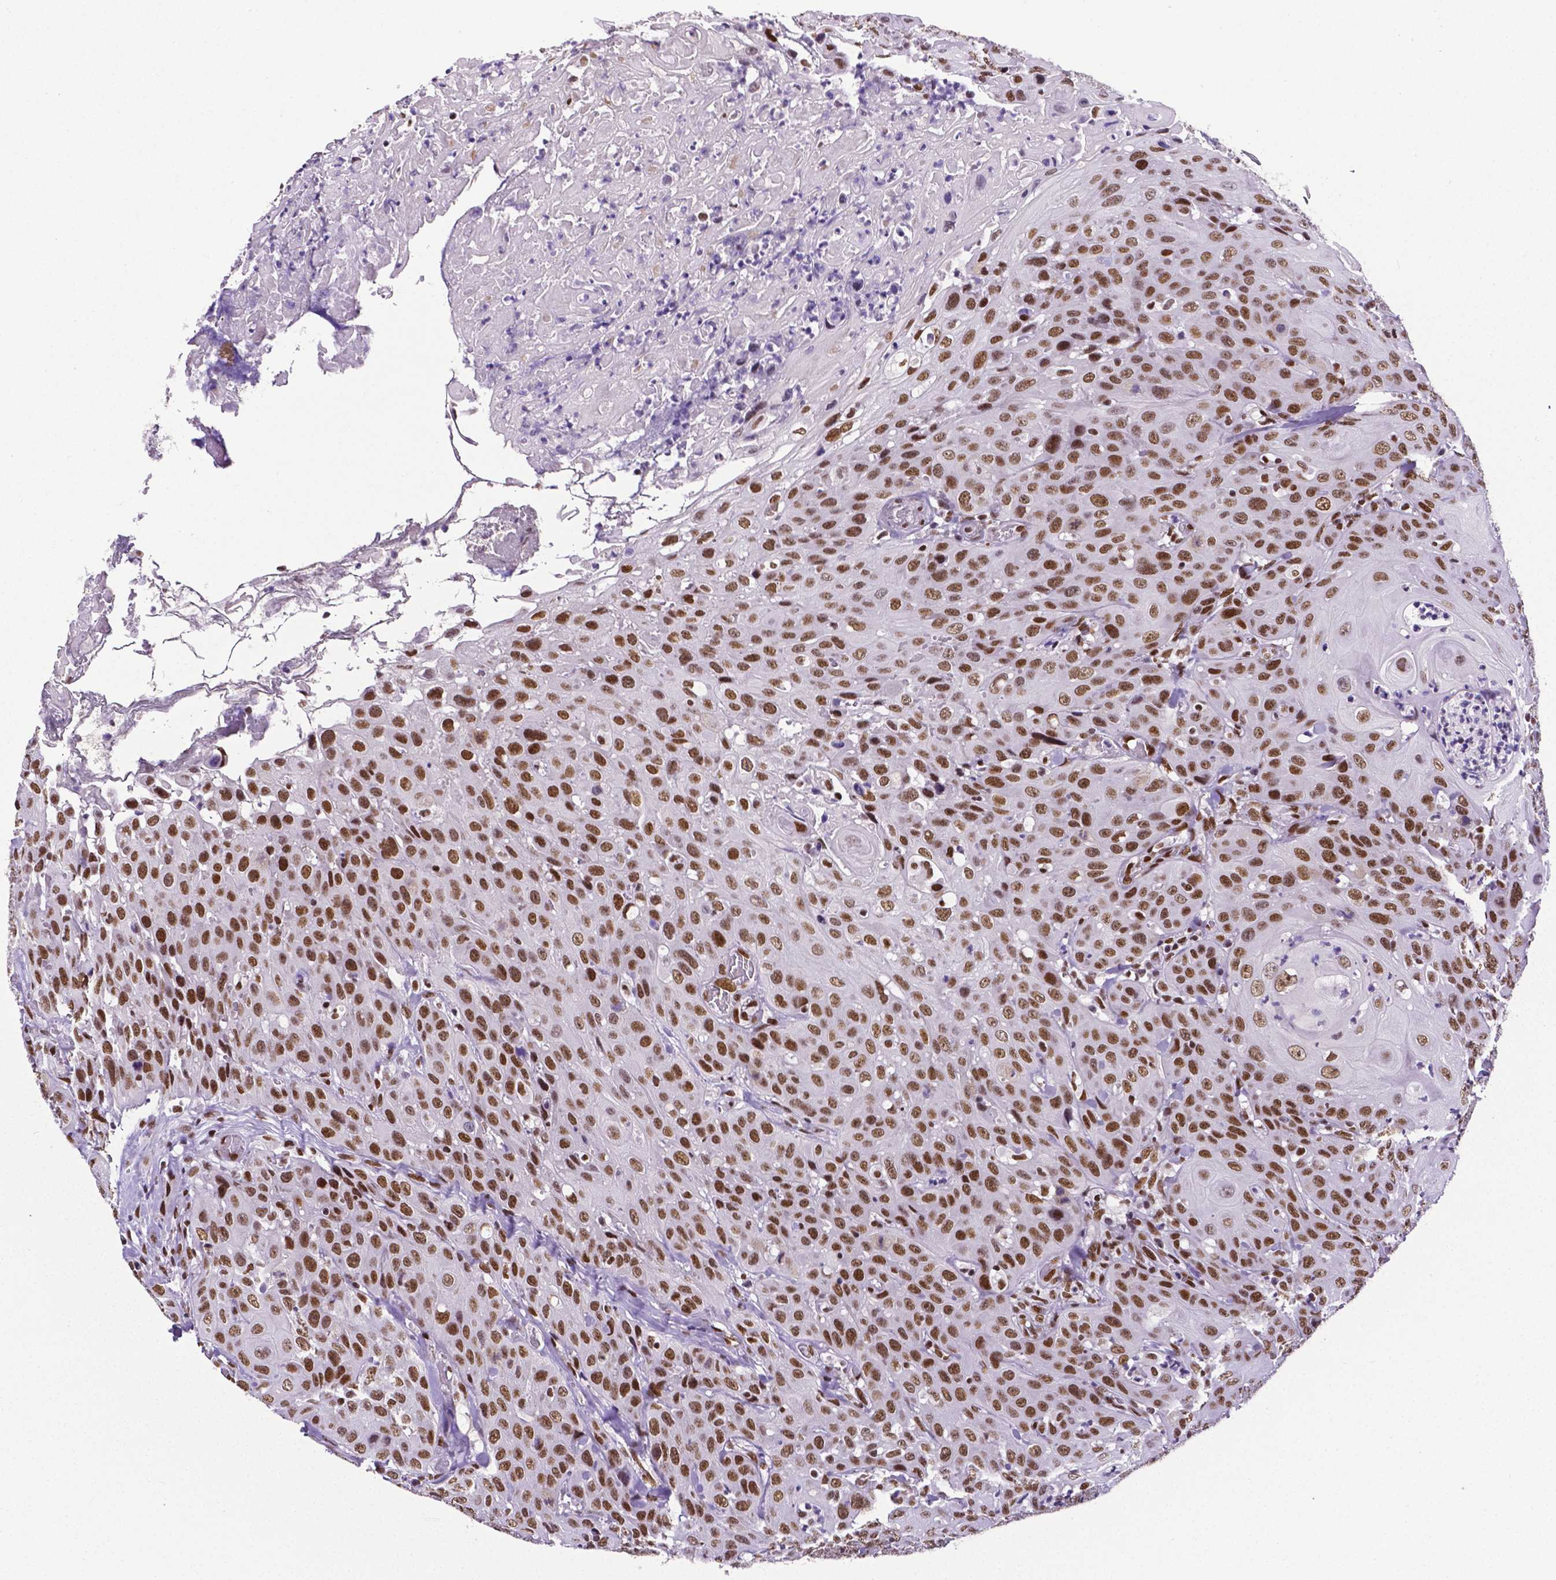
{"staining": {"intensity": "strong", "quantity": ">75%", "location": "nuclear"}, "tissue": "head and neck cancer", "cell_type": "Tumor cells", "image_type": "cancer", "snomed": [{"axis": "morphology", "description": "Normal tissue, NOS"}, {"axis": "morphology", "description": "Squamous cell carcinoma, NOS"}, {"axis": "topography", "description": "Oral tissue"}, {"axis": "topography", "description": "Tounge, NOS"}, {"axis": "topography", "description": "Head-Neck"}], "caption": "An image of human head and neck squamous cell carcinoma stained for a protein shows strong nuclear brown staining in tumor cells.", "gene": "REST", "patient": {"sex": "male", "age": 62}}